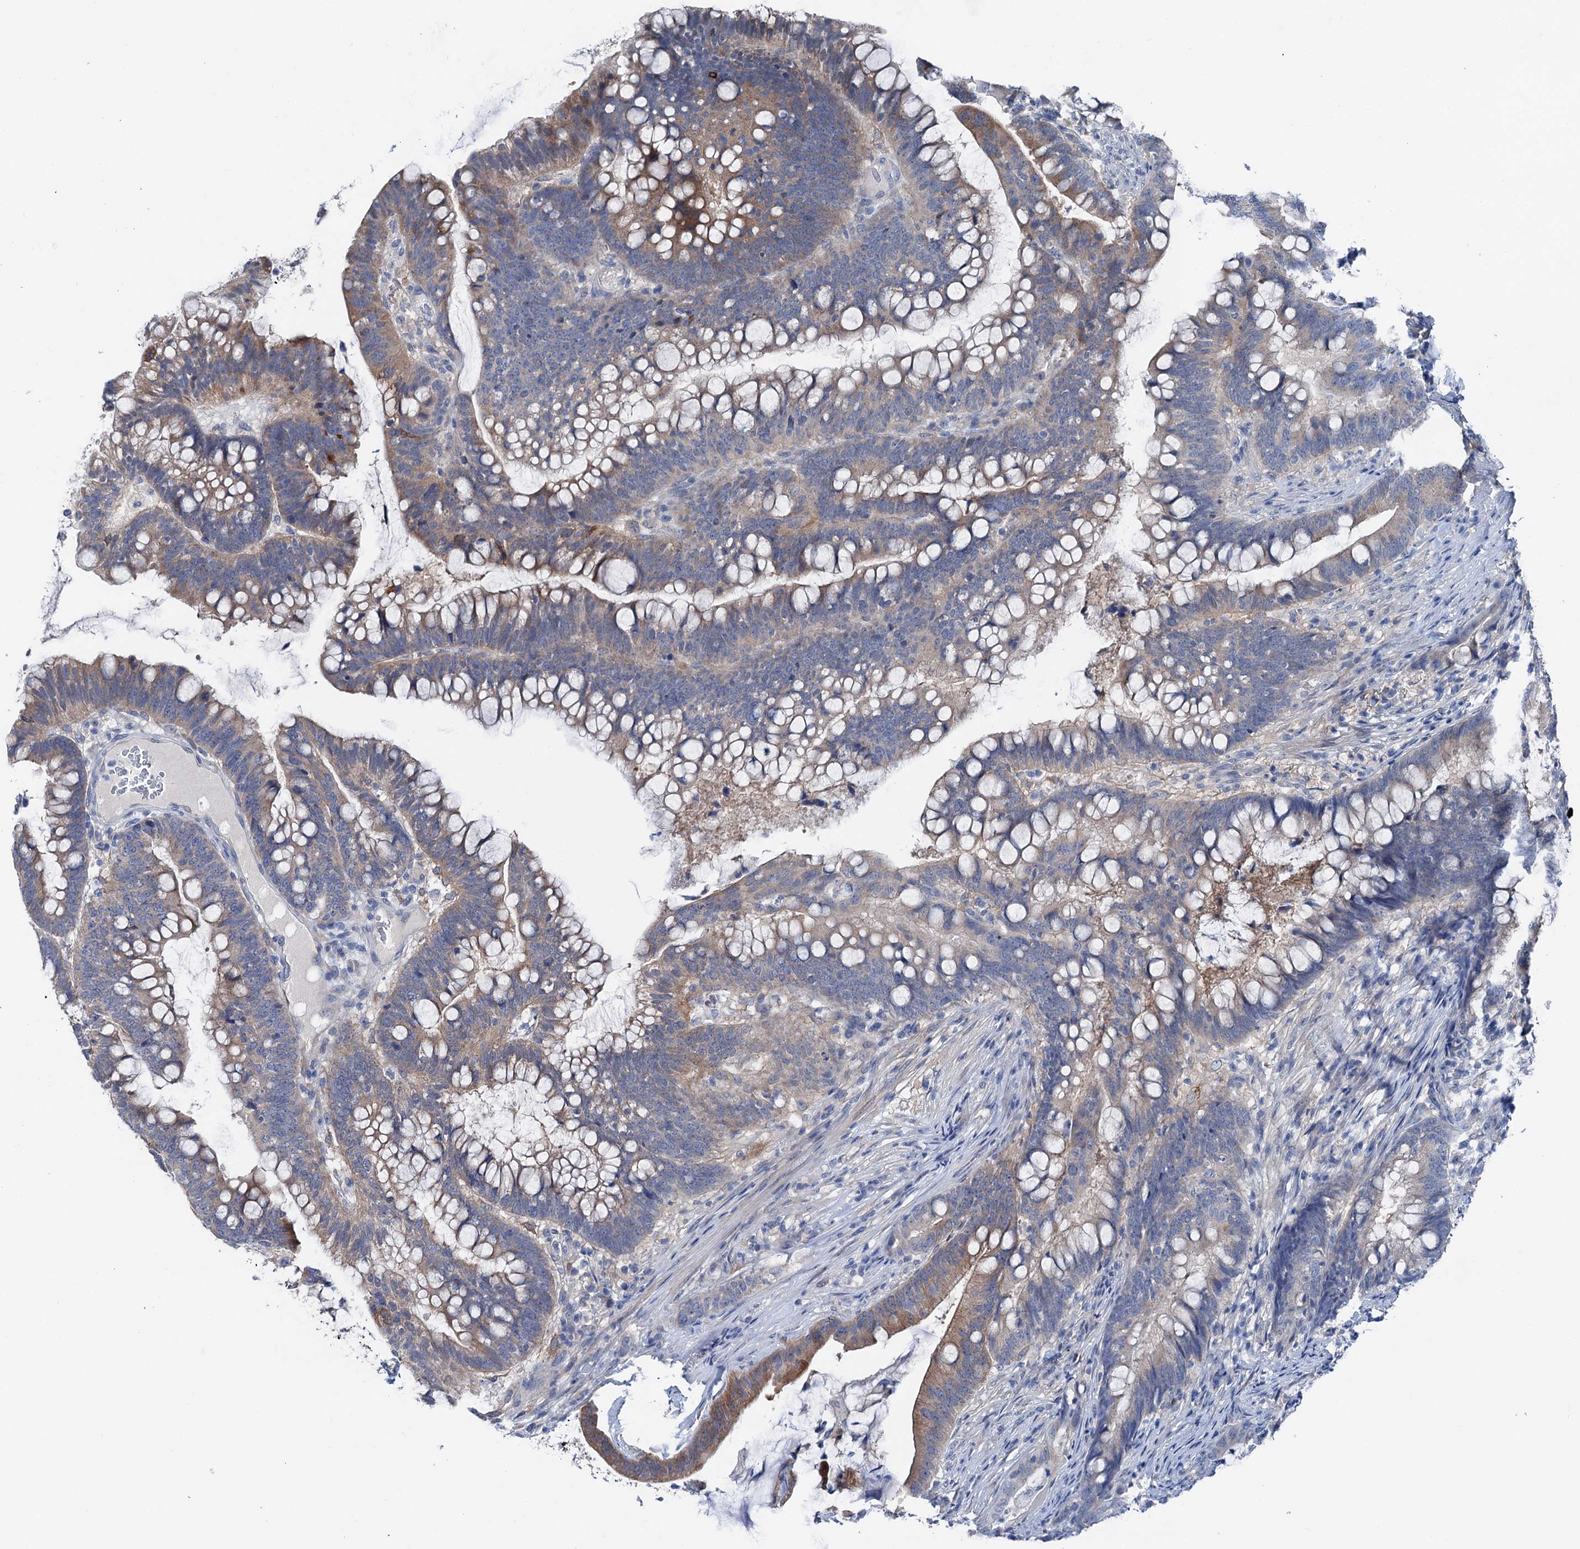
{"staining": {"intensity": "moderate", "quantity": "25%-75%", "location": "cytoplasmic/membranous"}, "tissue": "colorectal cancer", "cell_type": "Tumor cells", "image_type": "cancer", "snomed": [{"axis": "morphology", "description": "Adenocarcinoma, NOS"}, {"axis": "topography", "description": "Colon"}], "caption": "This image exhibits immunohistochemistry (IHC) staining of colorectal adenocarcinoma, with medium moderate cytoplasmic/membranous expression in about 25%-75% of tumor cells.", "gene": "SHROOM1", "patient": {"sex": "female", "age": 66}}